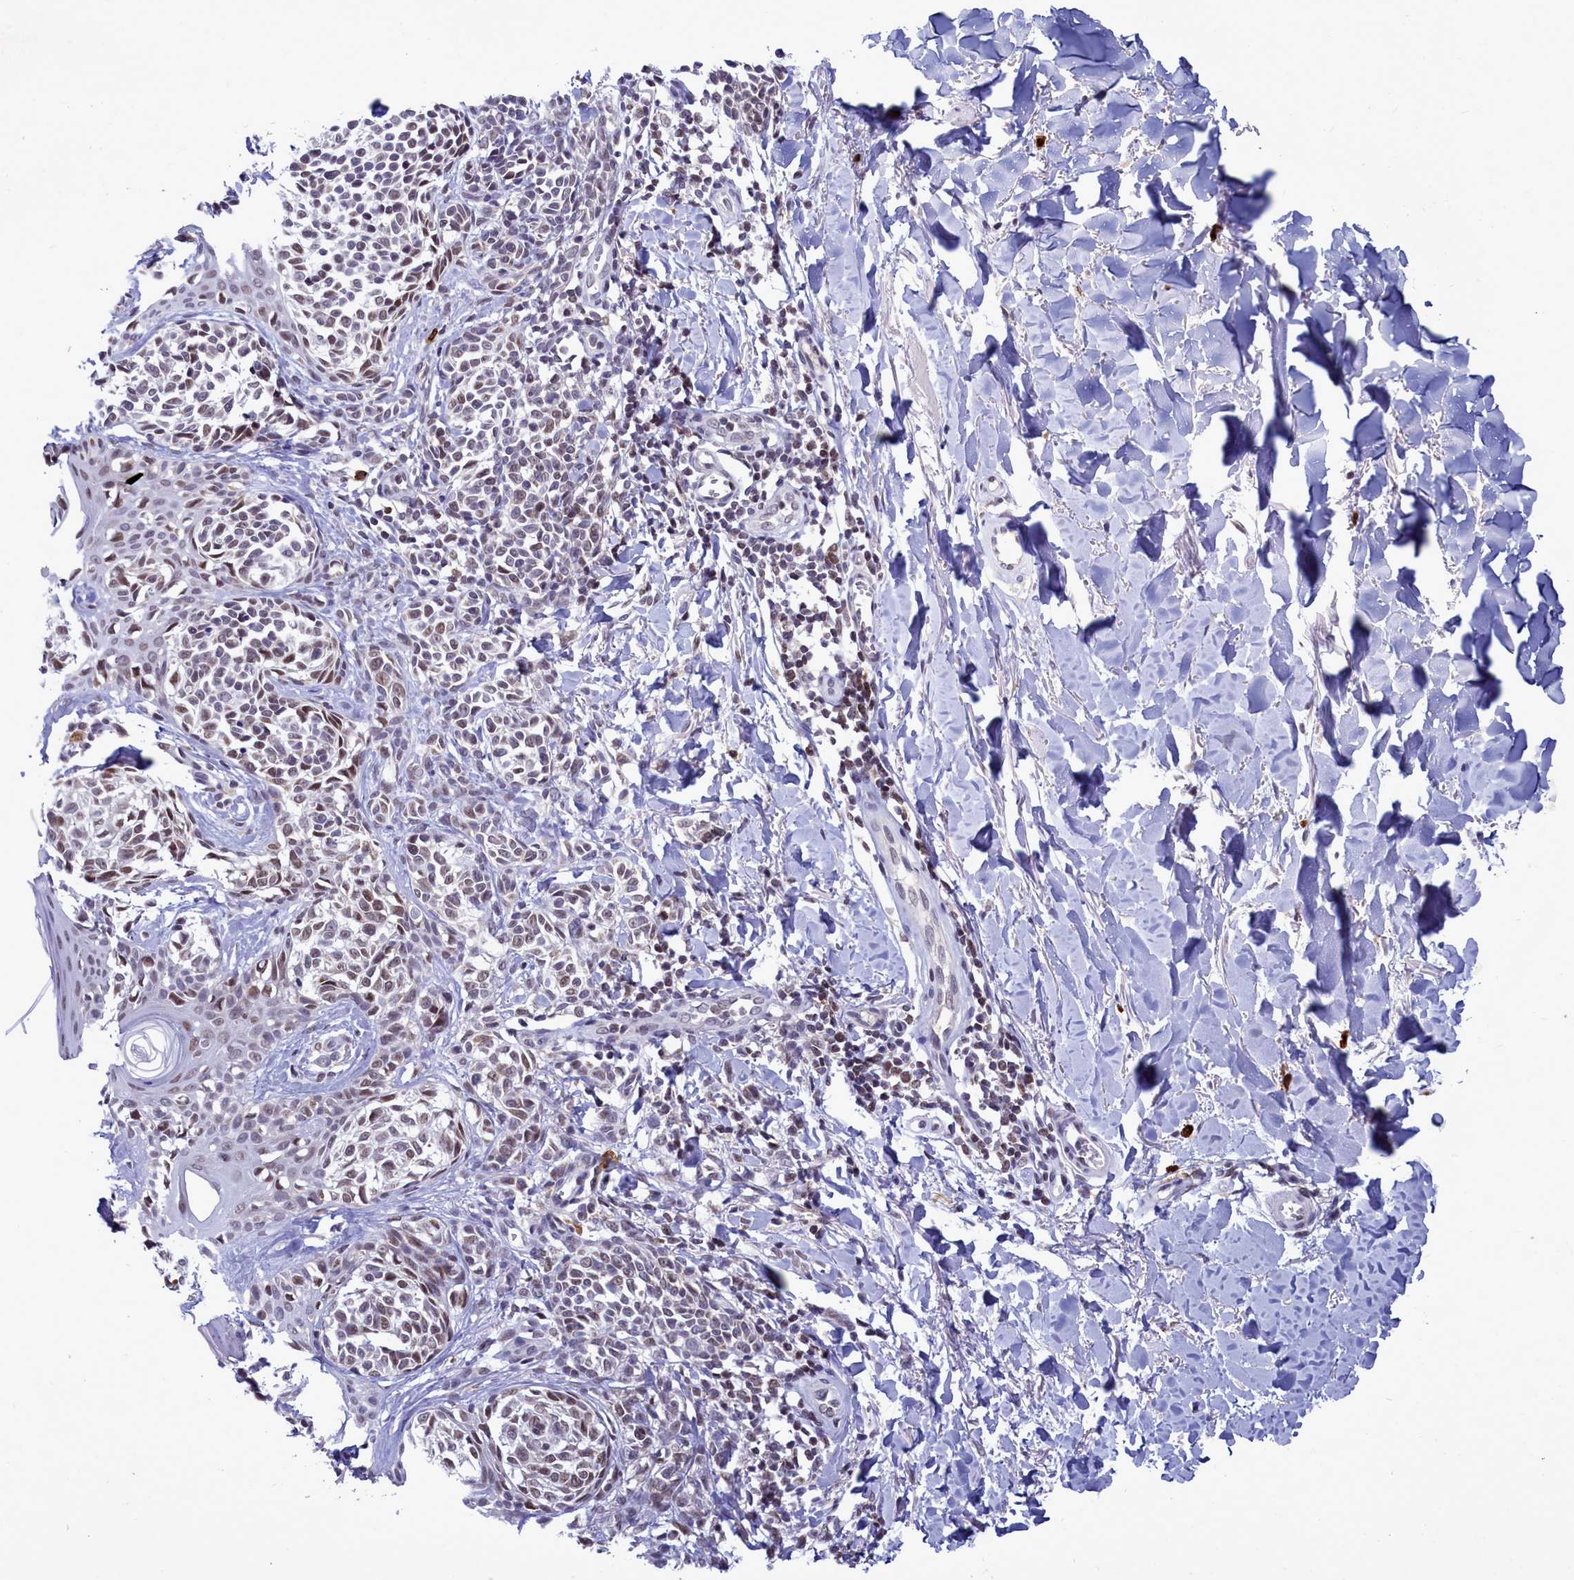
{"staining": {"intensity": "weak", "quantity": "25%-75%", "location": "nuclear"}, "tissue": "melanoma", "cell_type": "Tumor cells", "image_type": "cancer", "snomed": [{"axis": "morphology", "description": "Malignant melanoma, NOS"}, {"axis": "topography", "description": "Skin of upper extremity"}], "caption": "Melanoma stained with a protein marker displays weak staining in tumor cells.", "gene": "POM121L2", "patient": {"sex": "male", "age": 40}}